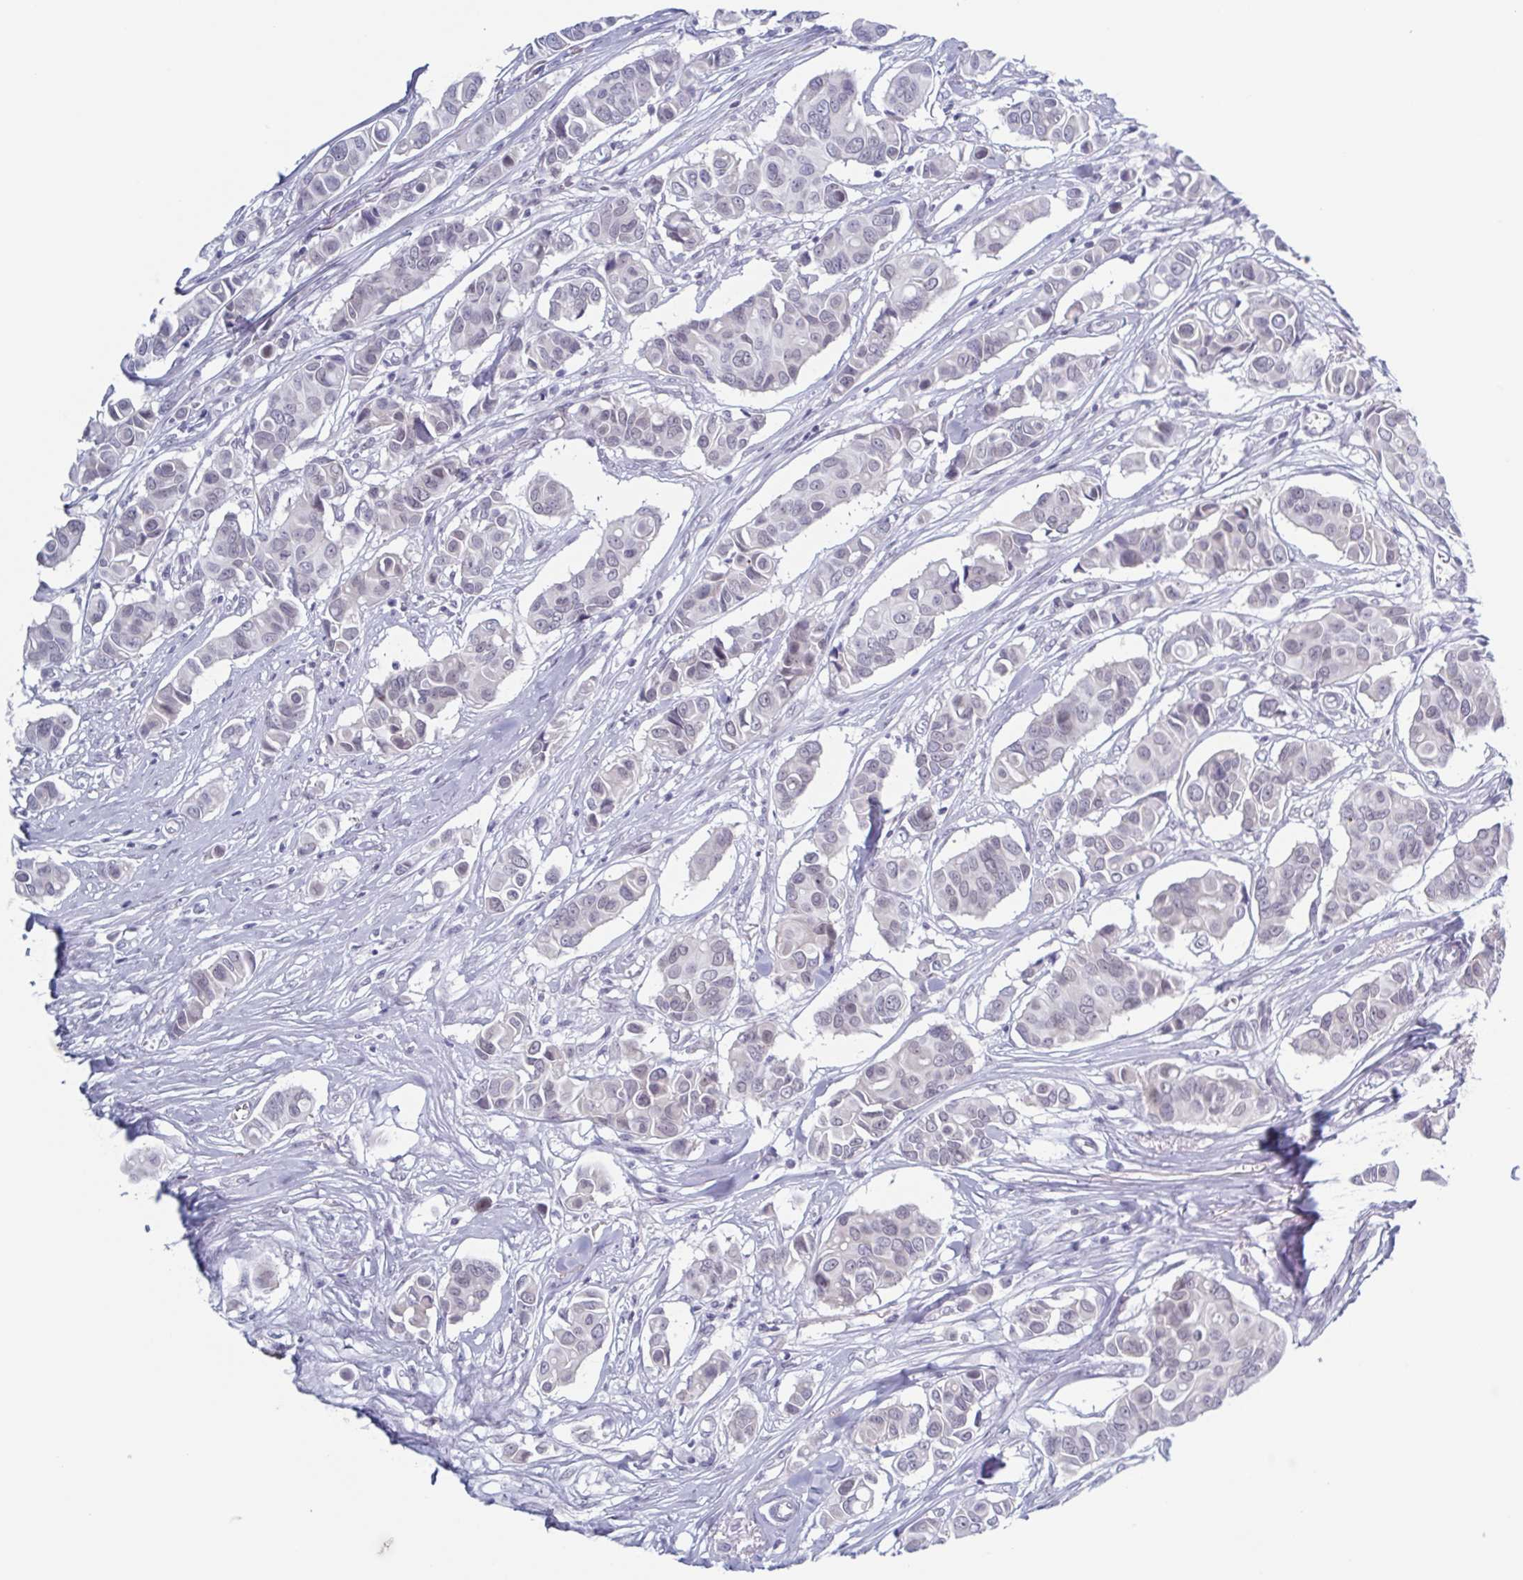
{"staining": {"intensity": "negative", "quantity": "none", "location": "none"}, "tissue": "breast cancer", "cell_type": "Tumor cells", "image_type": "cancer", "snomed": [{"axis": "morphology", "description": "Normal tissue, NOS"}, {"axis": "morphology", "description": "Duct carcinoma"}, {"axis": "topography", "description": "Skin"}, {"axis": "topography", "description": "Breast"}], "caption": "A high-resolution photomicrograph shows immunohistochemistry staining of breast cancer (infiltrating ductal carcinoma), which demonstrates no significant expression in tumor cells. Brightfield microscopy of IHC stained with DAB (3,3'-diaminobenzidine) (brown) and hematoxylin (blue), captured at high magnification.", "gene": "ZFP64", "patient": {"sex": "female", "age": 54}}